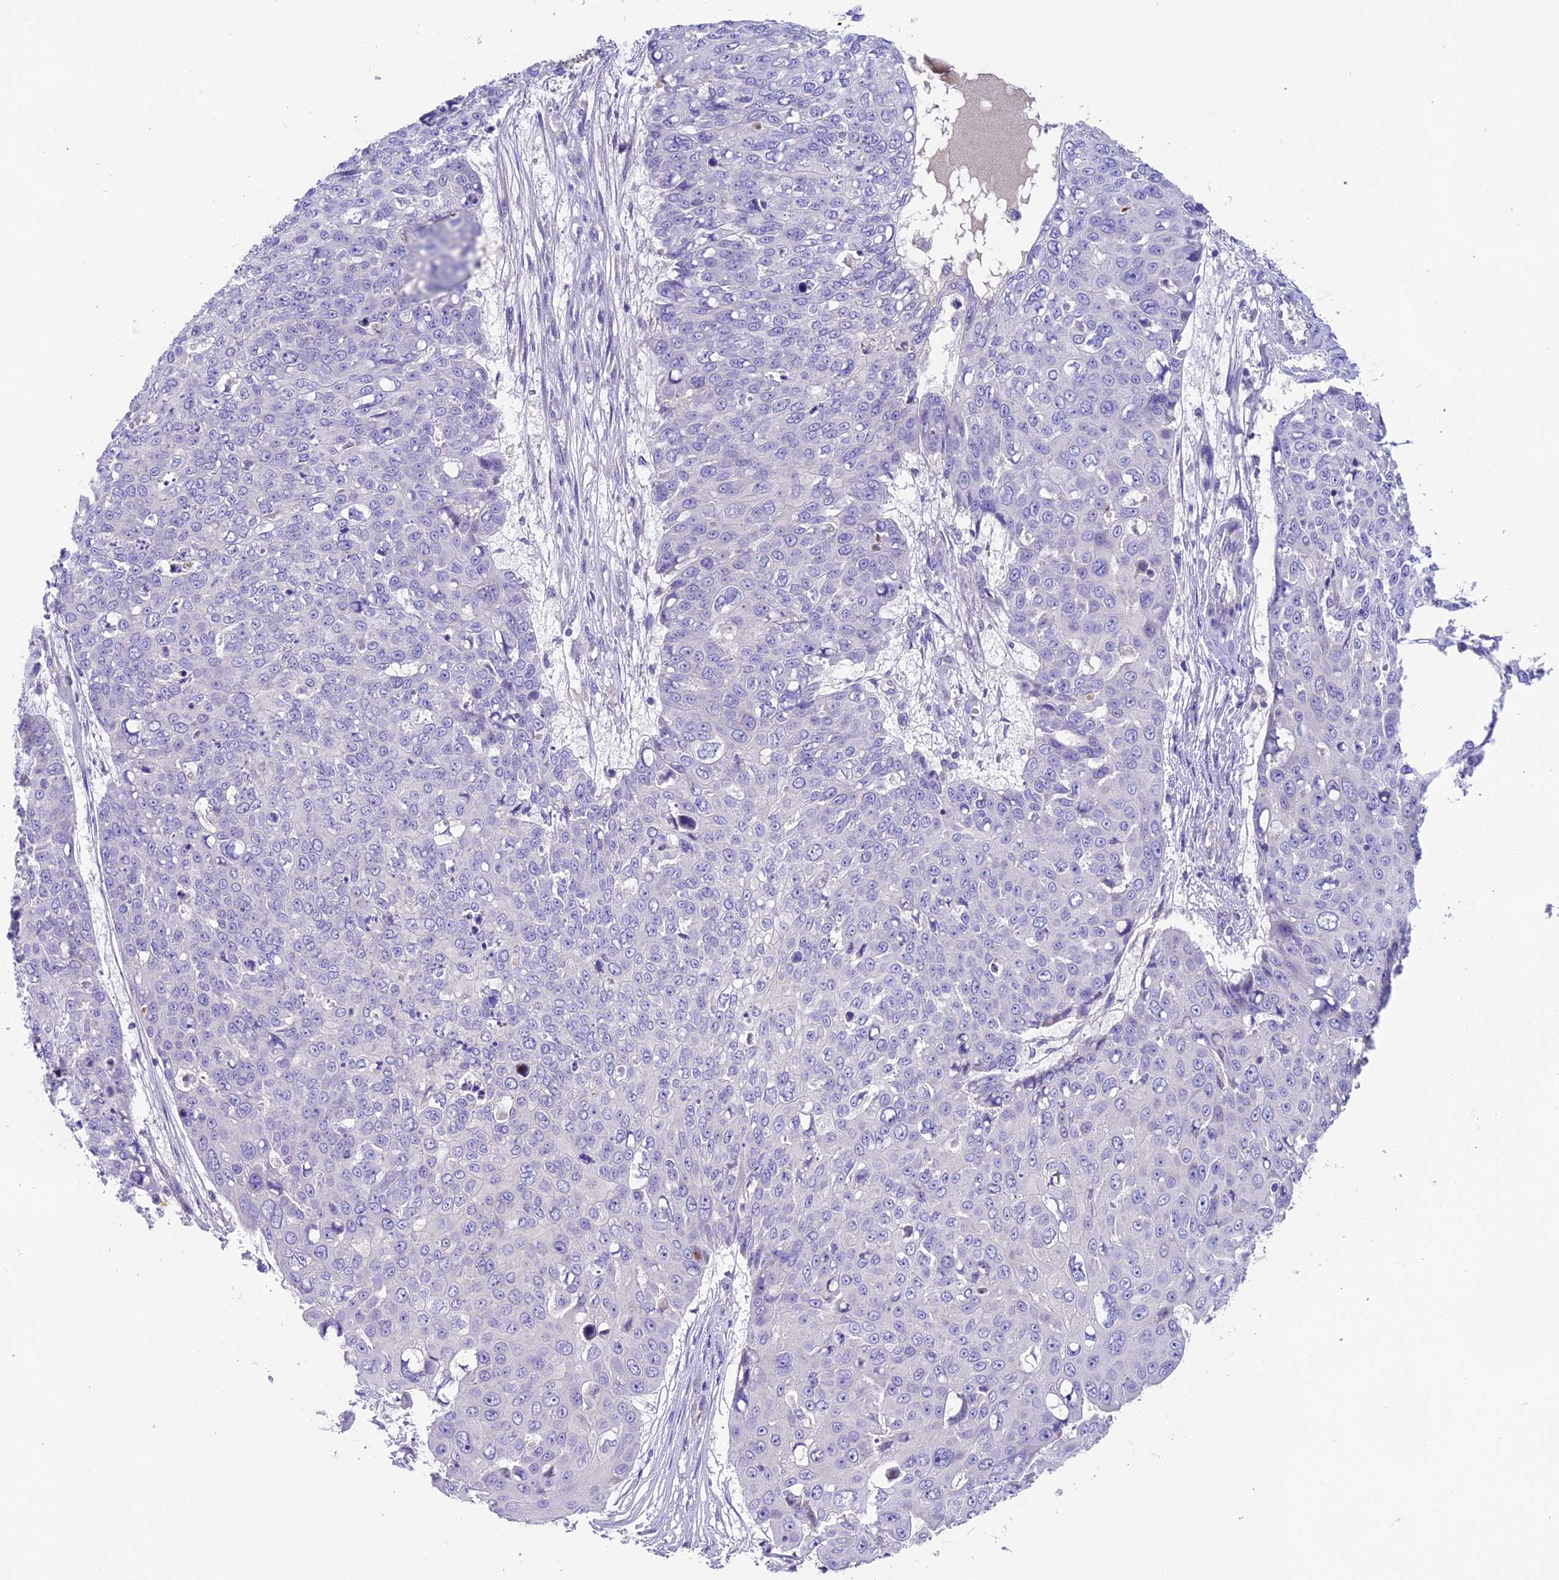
{"staining": {"intensity": "negative", "quantity": "none", "location": "none"}, "tissue": "skin cancer", "cell_type": "Tumor cells", "image_type": "cancer", "snomed": [{"axis": "morphology", "description": "Squamous cell carcinoma, NOS"}, {"axis": "topography", "description": "Skin"}], "caption": "This micrograph is of squamous cell carcinoma (skin) stained with immunohistochemistry to label a protein in brown with the nuclei are counter-stained blue. There is no staining in tumor cells. The staining was performed using DAB (3,3'-diaminobenzidine) to visualize the protein expression in brown, while the nuclei were stained in blue with hematoxylin (Magnification: 20x).", "gene": "CD99L2", "patient": {"sex": "male", "age": 71}}